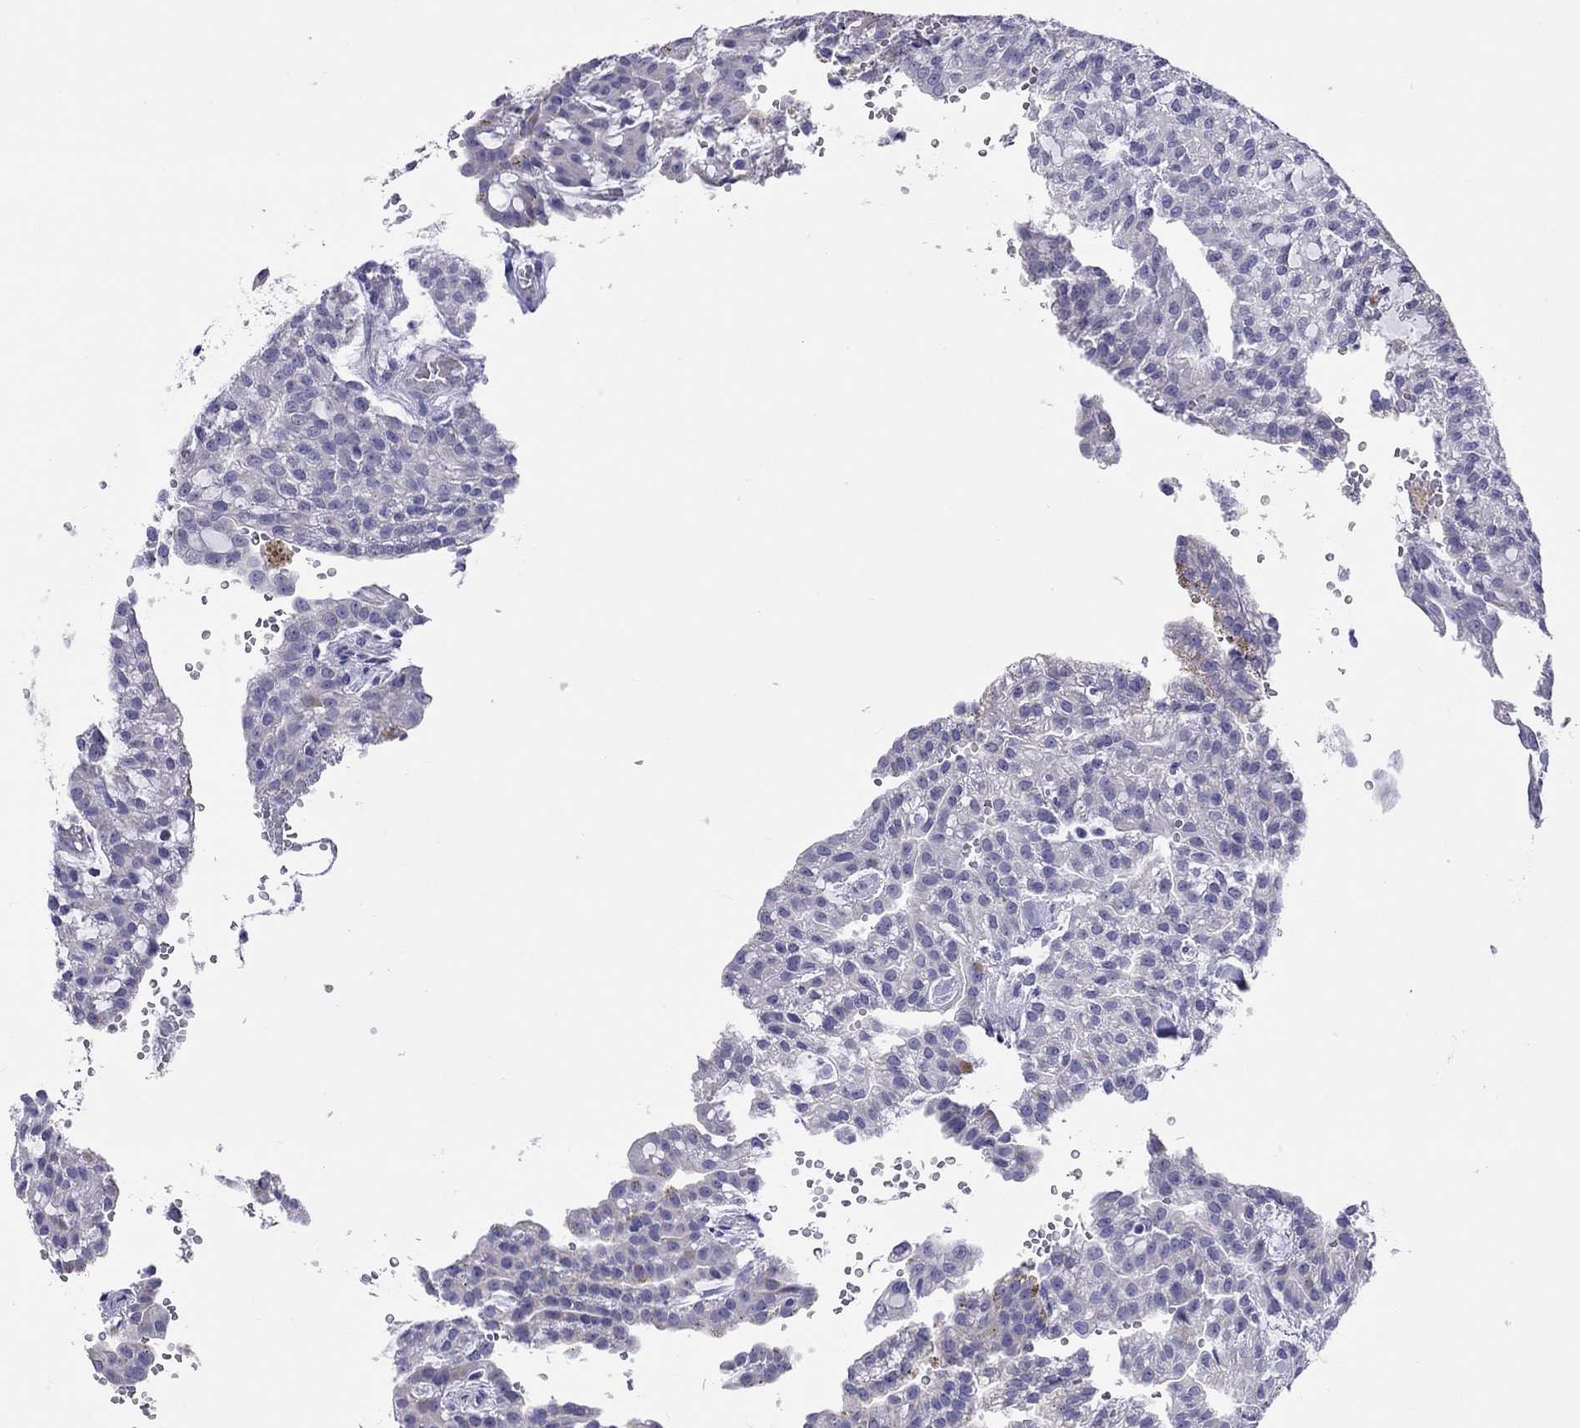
{"staining": {"intensity": "negative", "quantity": "none", "location": "none"}, "tissue": "renal cancer", "cell_type": "Tumor cells", "image_type": "cancer", "snomed": [{"axis": "morphology", "description": "Adenocarcinoma, NOS"}, {"axis": "topography", "description": "Kidney"}], "caption": "Immunohistochemistry of renal cancer displays no staining in tumor cells.", "gene": "COL9A1", "patient": {"sex": "male", "age": 63}}